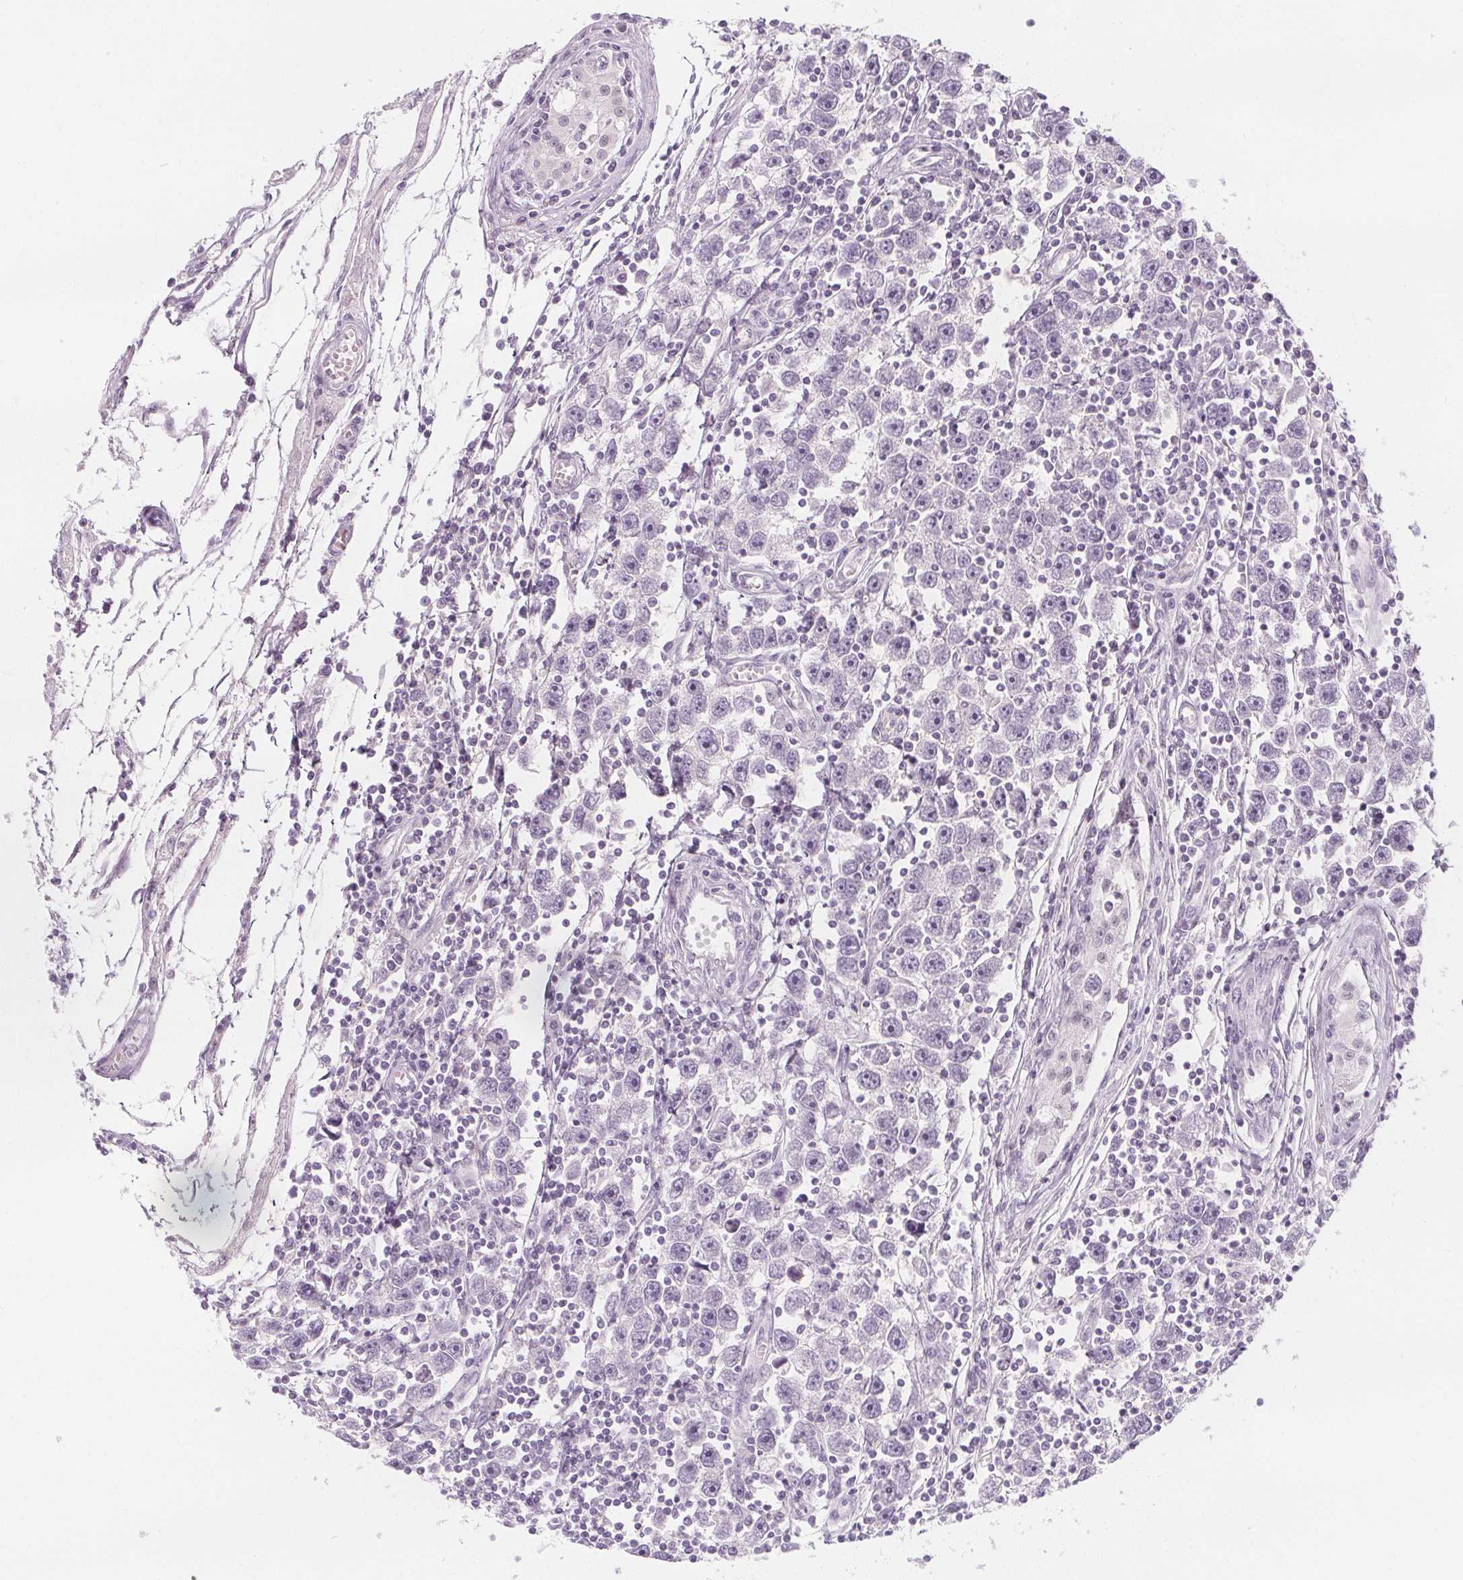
{"staining": {"intensity": "negative", "quantity": "none", "location": "none"}, "tissue": "testis cancer", "cell_type": "Tumor cells", "image_type": "cancer", "snomed": [{"axis": "morphology", "description": "Seminoma, NOS"}, {"axis": "topography", "description": "Testis"}], "caption": "Immunohistochemistry micrograph of neoplastic tissue: human testis cancer (seminoma) stained with DAB shows no significant protein expression in tumor cells.", "gene": "UGP2", "patient": {"sex": "male", "age": 30}}